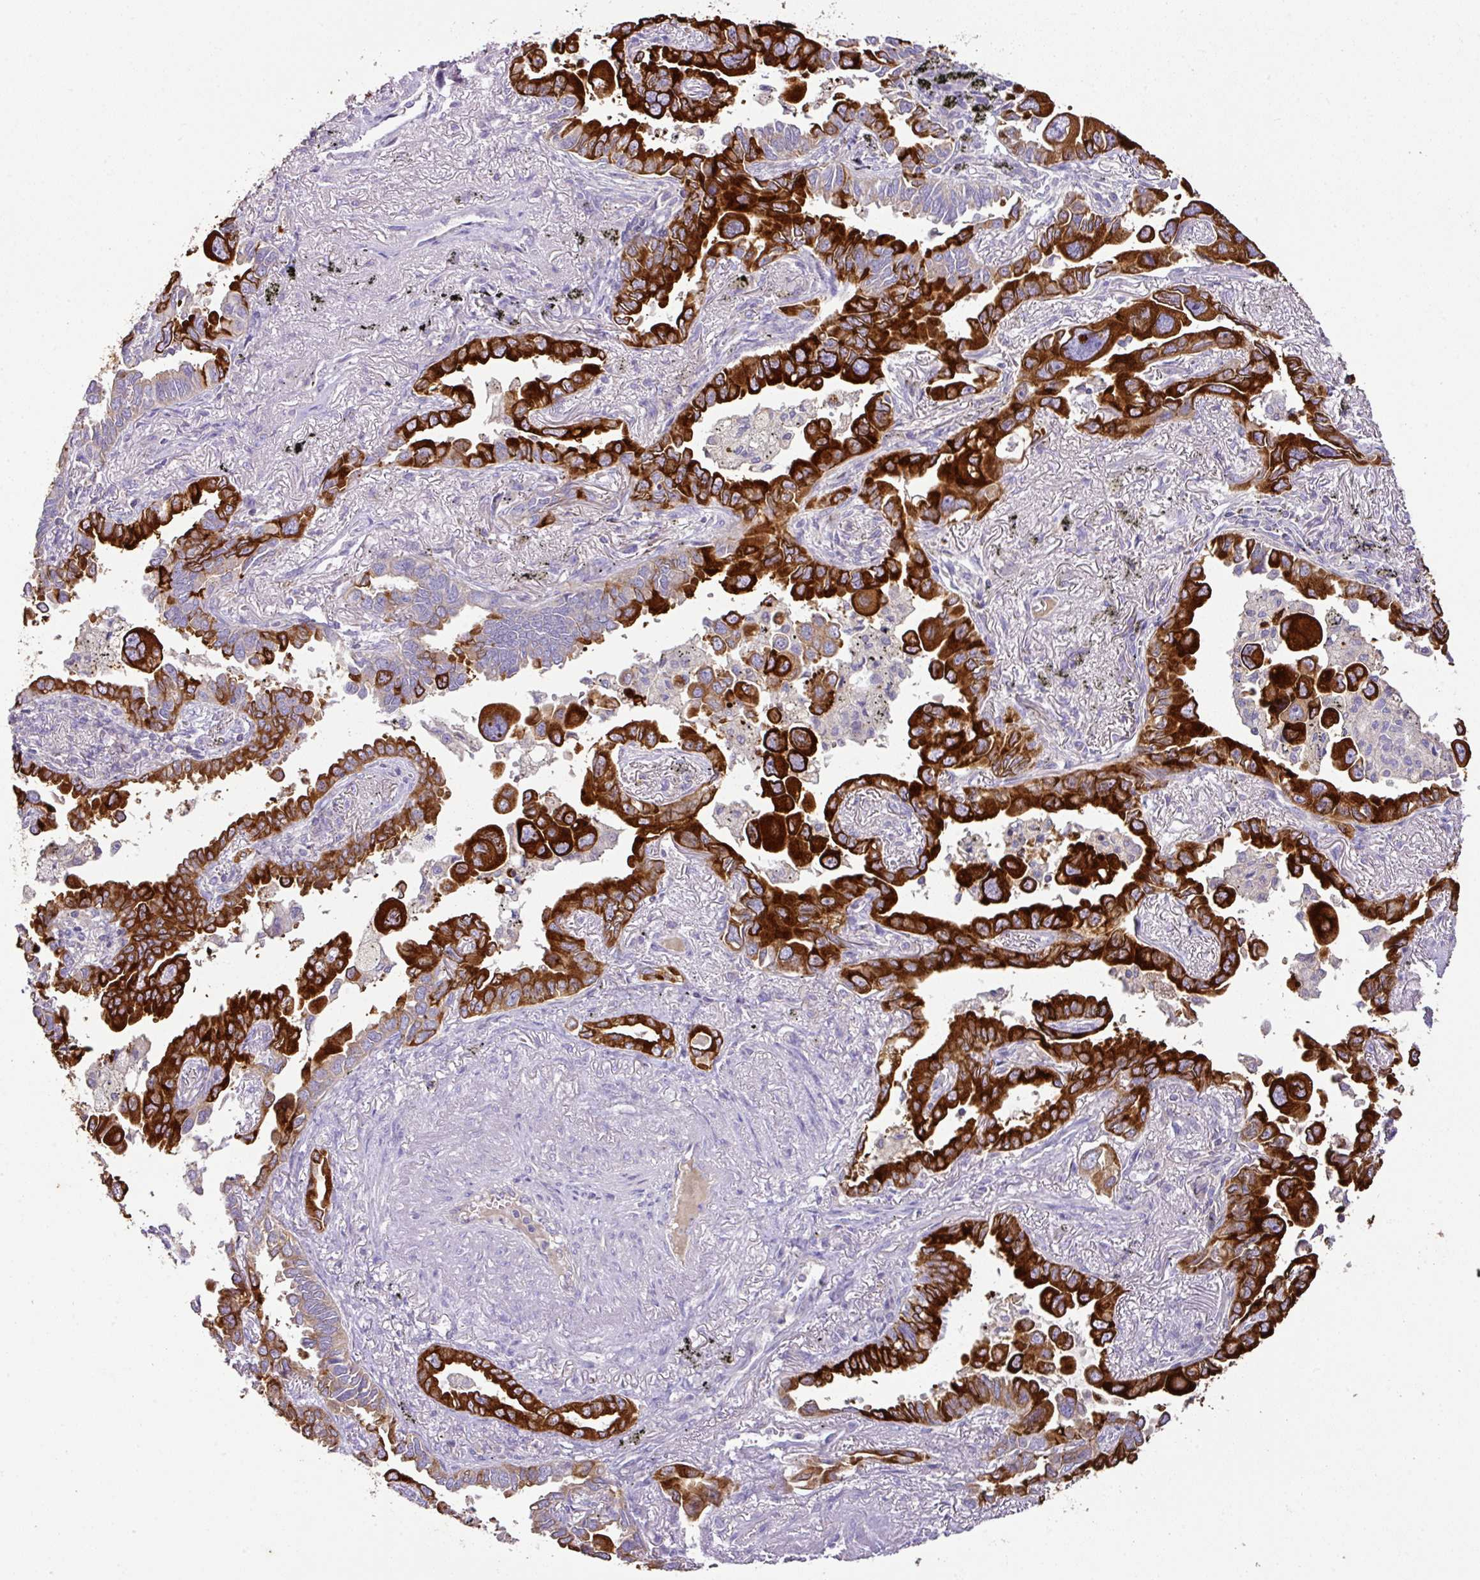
{"staining": {"intensity": "strong", "quantity": ">75%", "location": "cytoplasmic/membranous"}, "tissue": "lung cancer", "cell_type": "Tumor cells", "image_type": "cancer", "snomed": [{"axis": "morphology", "description": "Adenocarcinoma, NOS"}, {"axis": "topography", "description": "Lung"}], "caption": "IHC image of lung cancer (adenocarcinoma) stained for a protein (brown), which exhibits high levels of strong cytoplasmic/membranous expression in approximately >75% of tumor cells.", "gene": "AGR3", "patient": {"sex": "male", "age": 67}}